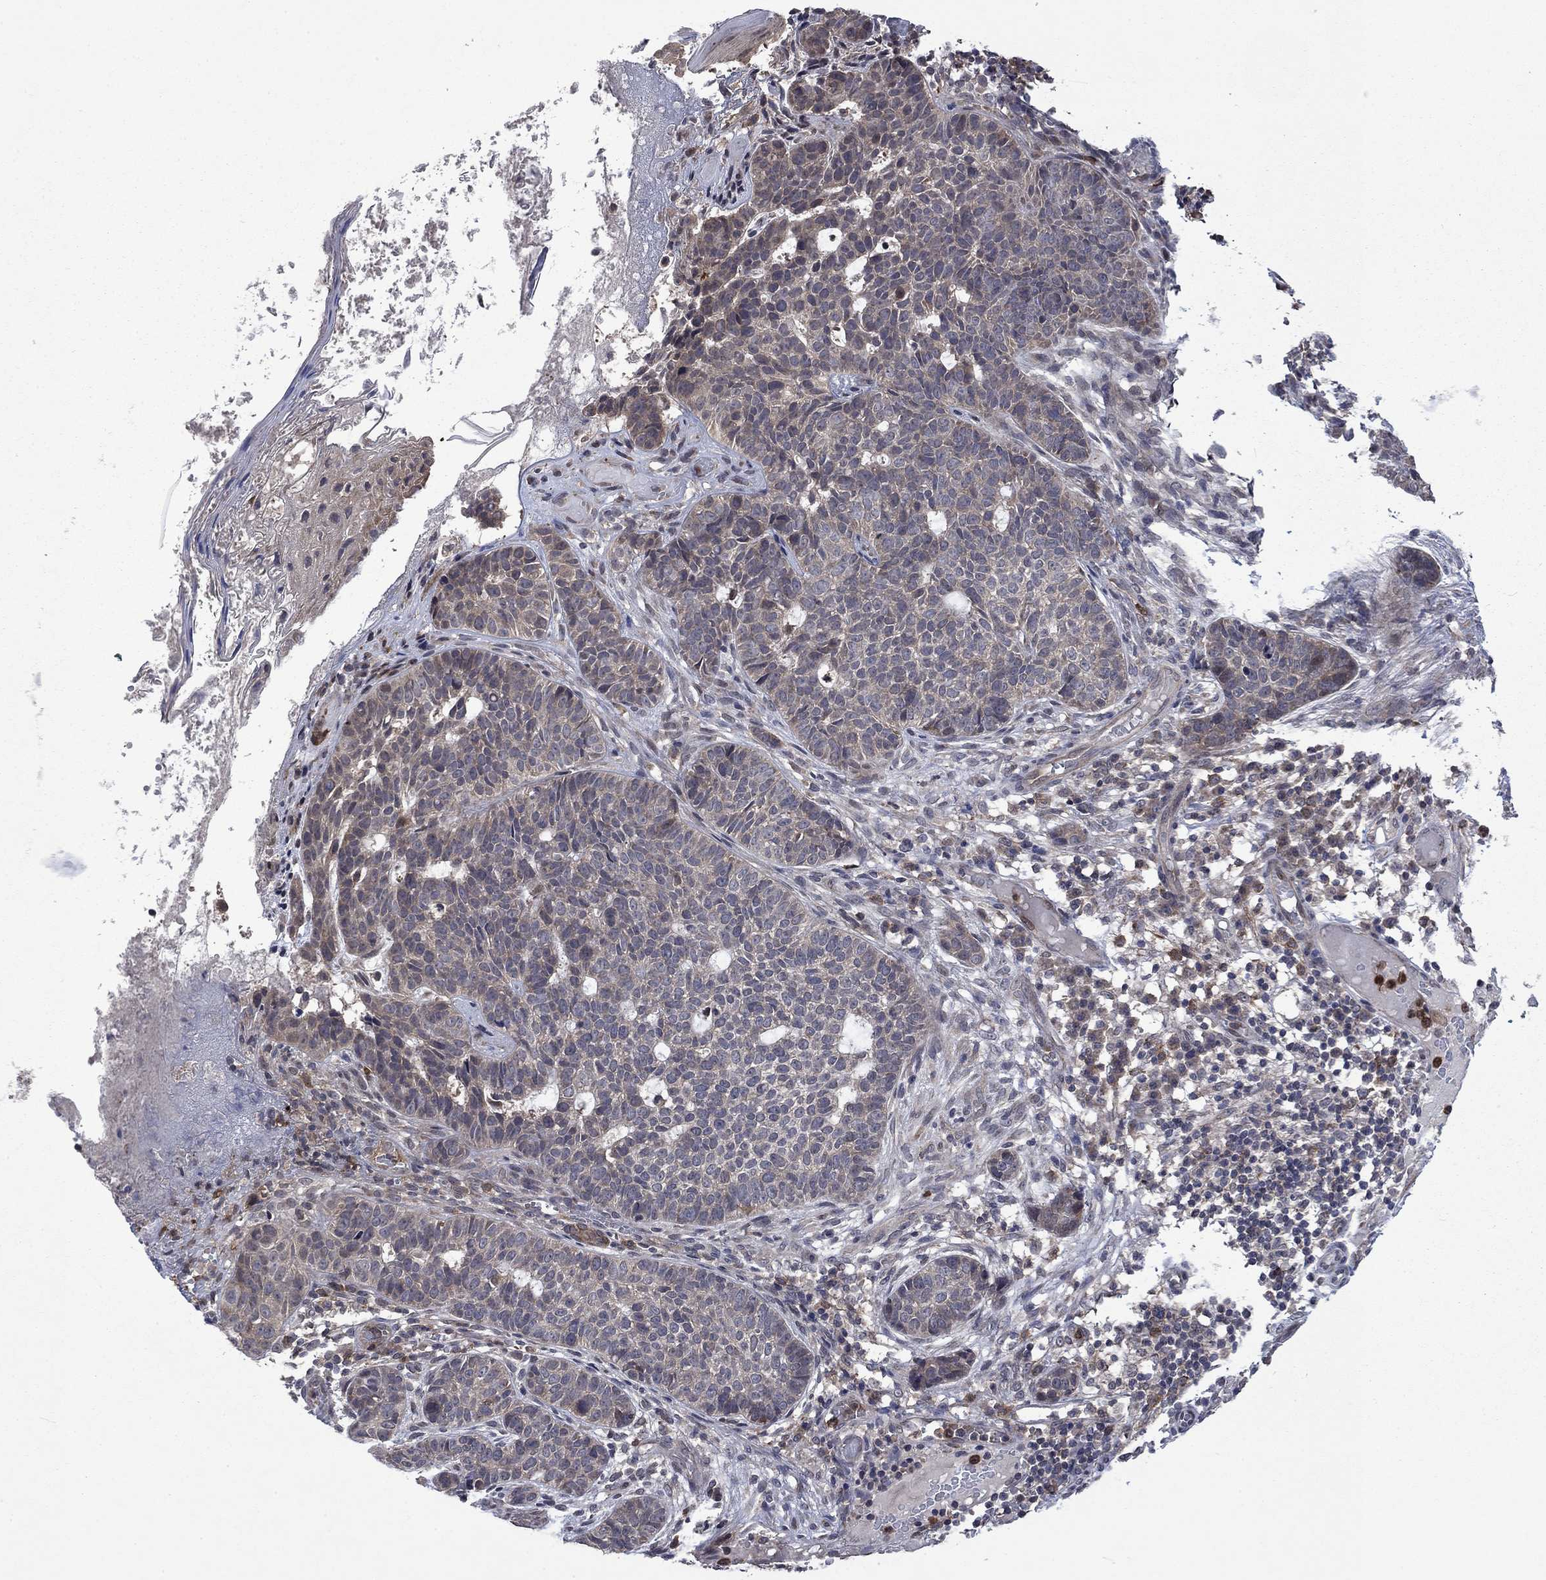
{"staining": {"intensity": "negative", "quantity": "none", "location": "none"}, "tissue": "skin cancer", "cell_type": "Tumor cells", "image_type": "cancer", "snomed": [{"axis": "morphology", "description": "Basal cell carcinoma"}, {"axis": "topography", "description": "Skin"}], "caption": "Basal cell carcinoma (skin) was stained to show a protein in brown. There is no significant expression in tumor cells. Nuclei are stained in blue.", "gene": "PPP1R9A", "patient": {"sex": "female", "age": 69}}